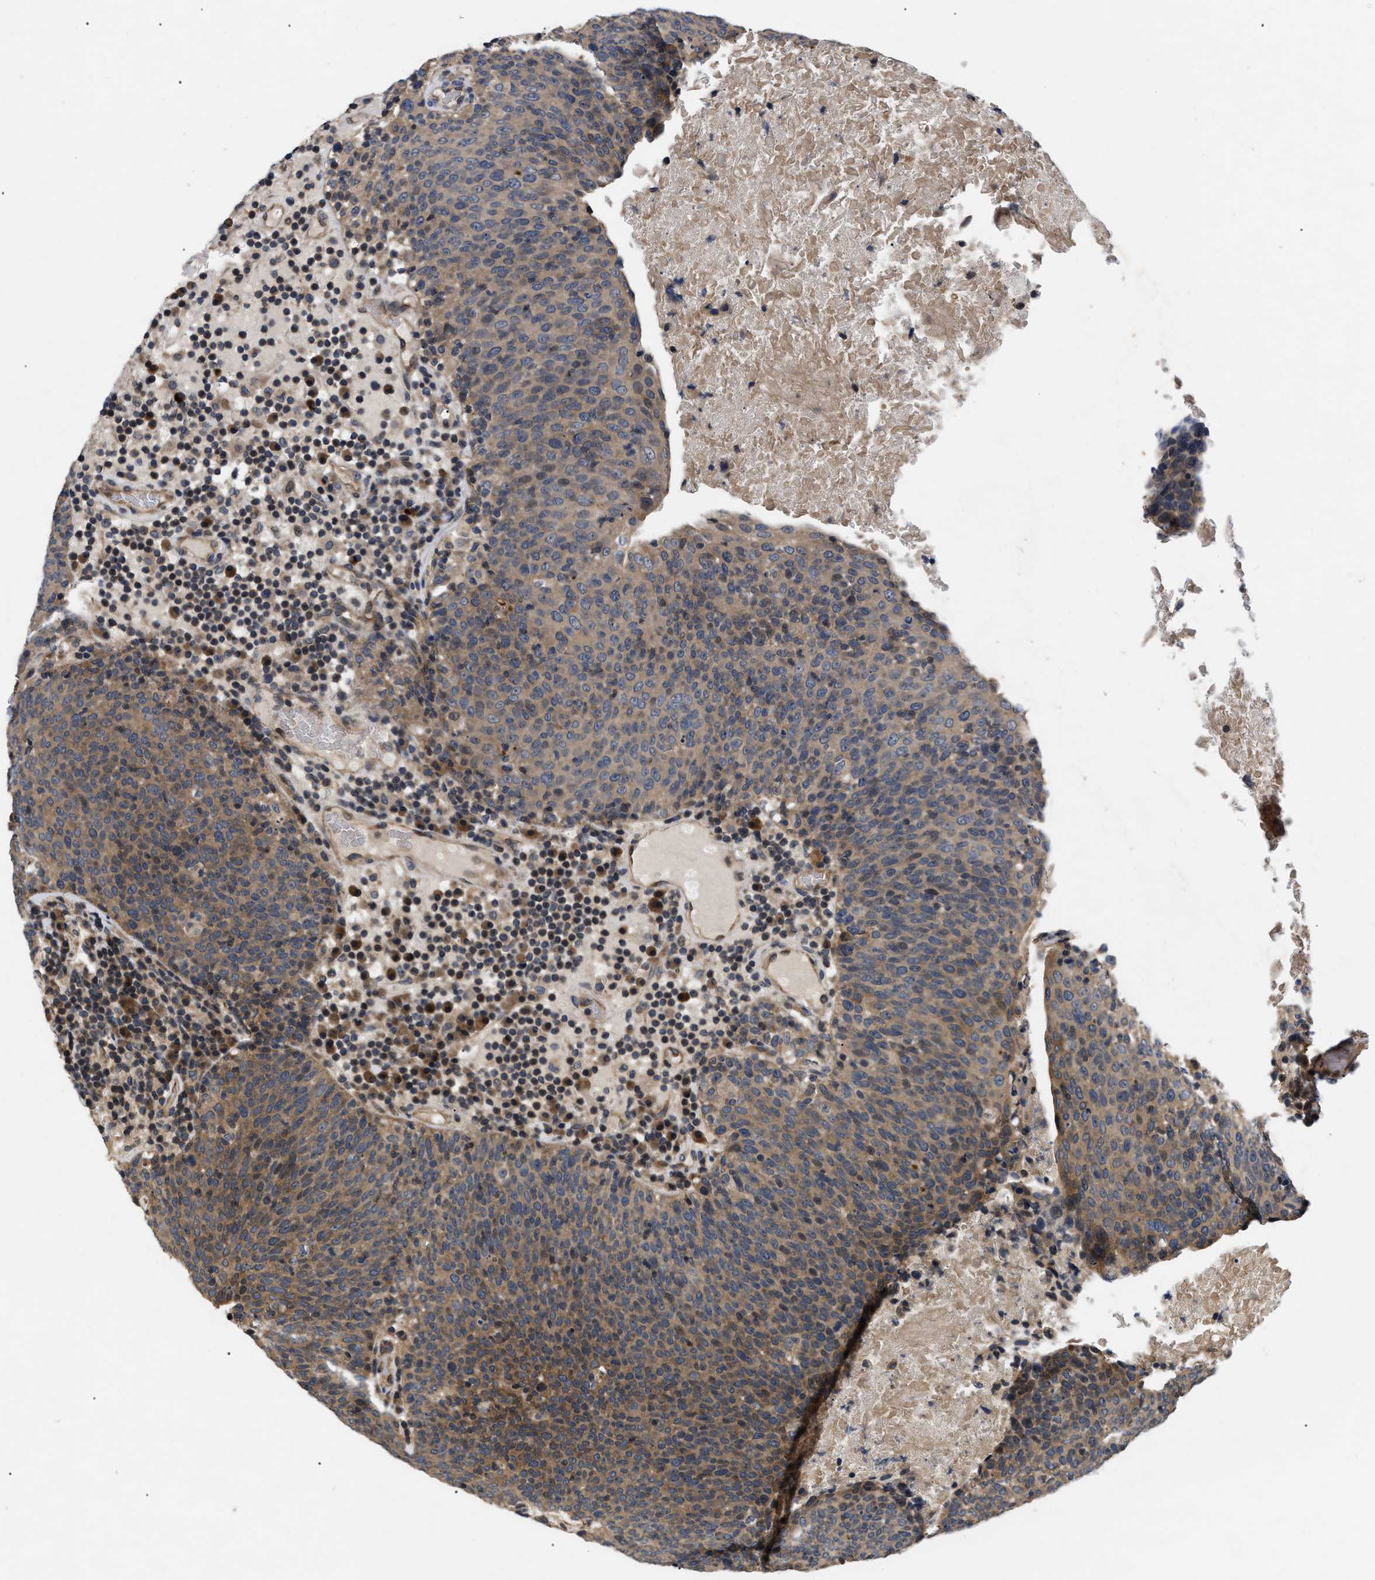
{"staining": {"intensity": "moderate", "quantity": ">75%", "location": "cytoplasmic/membranous"}, "tissue": "head and neck cancer", "cell_type": "Tumor cells", "image_type": "cancer", "snomed": [{"axis": "morphology", "description": "Squamous cell carcinoma, NOS"}, {"axis": "morphology", "description": "Squamous cell carcinoma, metastatic, NOS"}, {"axis": "topography", "description": "Lymph node"}, {"axis": "topography", "description": "Head-Neck"}], "caption": "Immunohistochemistry (IHC) histopathology image of neoplastic tissue: human metastatic squamous cell carcinoma (head and neck) stained using immunohistochemistry (IHC) demonstrates medium levels of moderate protein expression localized specifically in the cytoplasmic/membranous of tumor cells, appearing as a cytoplasmic/membranous brown color.", "gene": "HMGCR", "patient": {"sex": "male", "age": 62}}